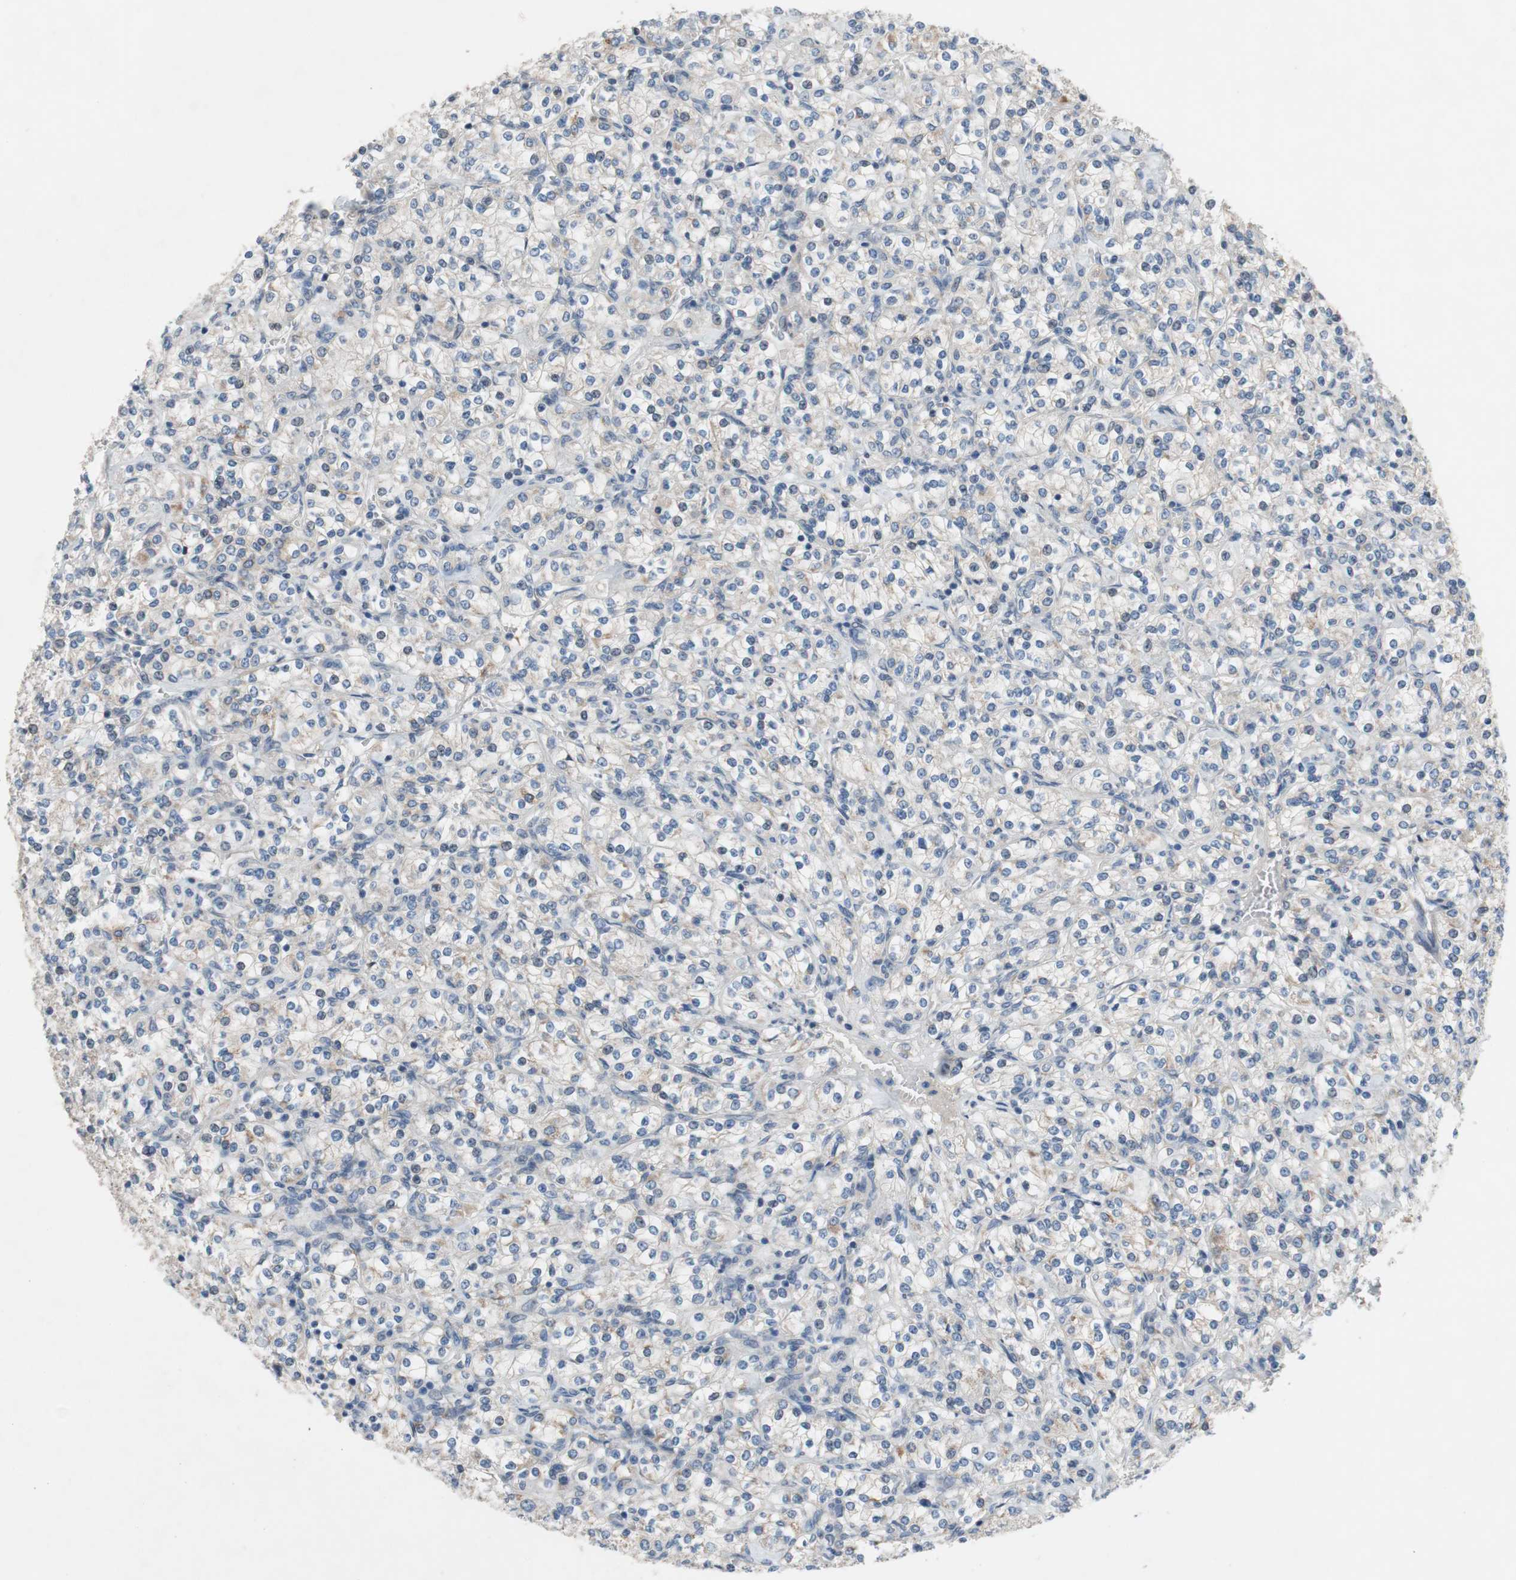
{"staining": {"intensity": "negative", "quantity": "none", "location": "none"}, "tissue": "renal cancer", "cell_type": "Tumor cells", "image_type": "cancer", "snomed": [{"axis": "morphology", "description": "Adenocarcinoma, NOS"}, {"axis": "topography", "description": "Kidney"}], "caption": "Tumor cells are negative for brown protein staining in renal cancer (adenocarcinoma).", "gene": "TACR3", "patient": {"sex": "male", "age": 77}}